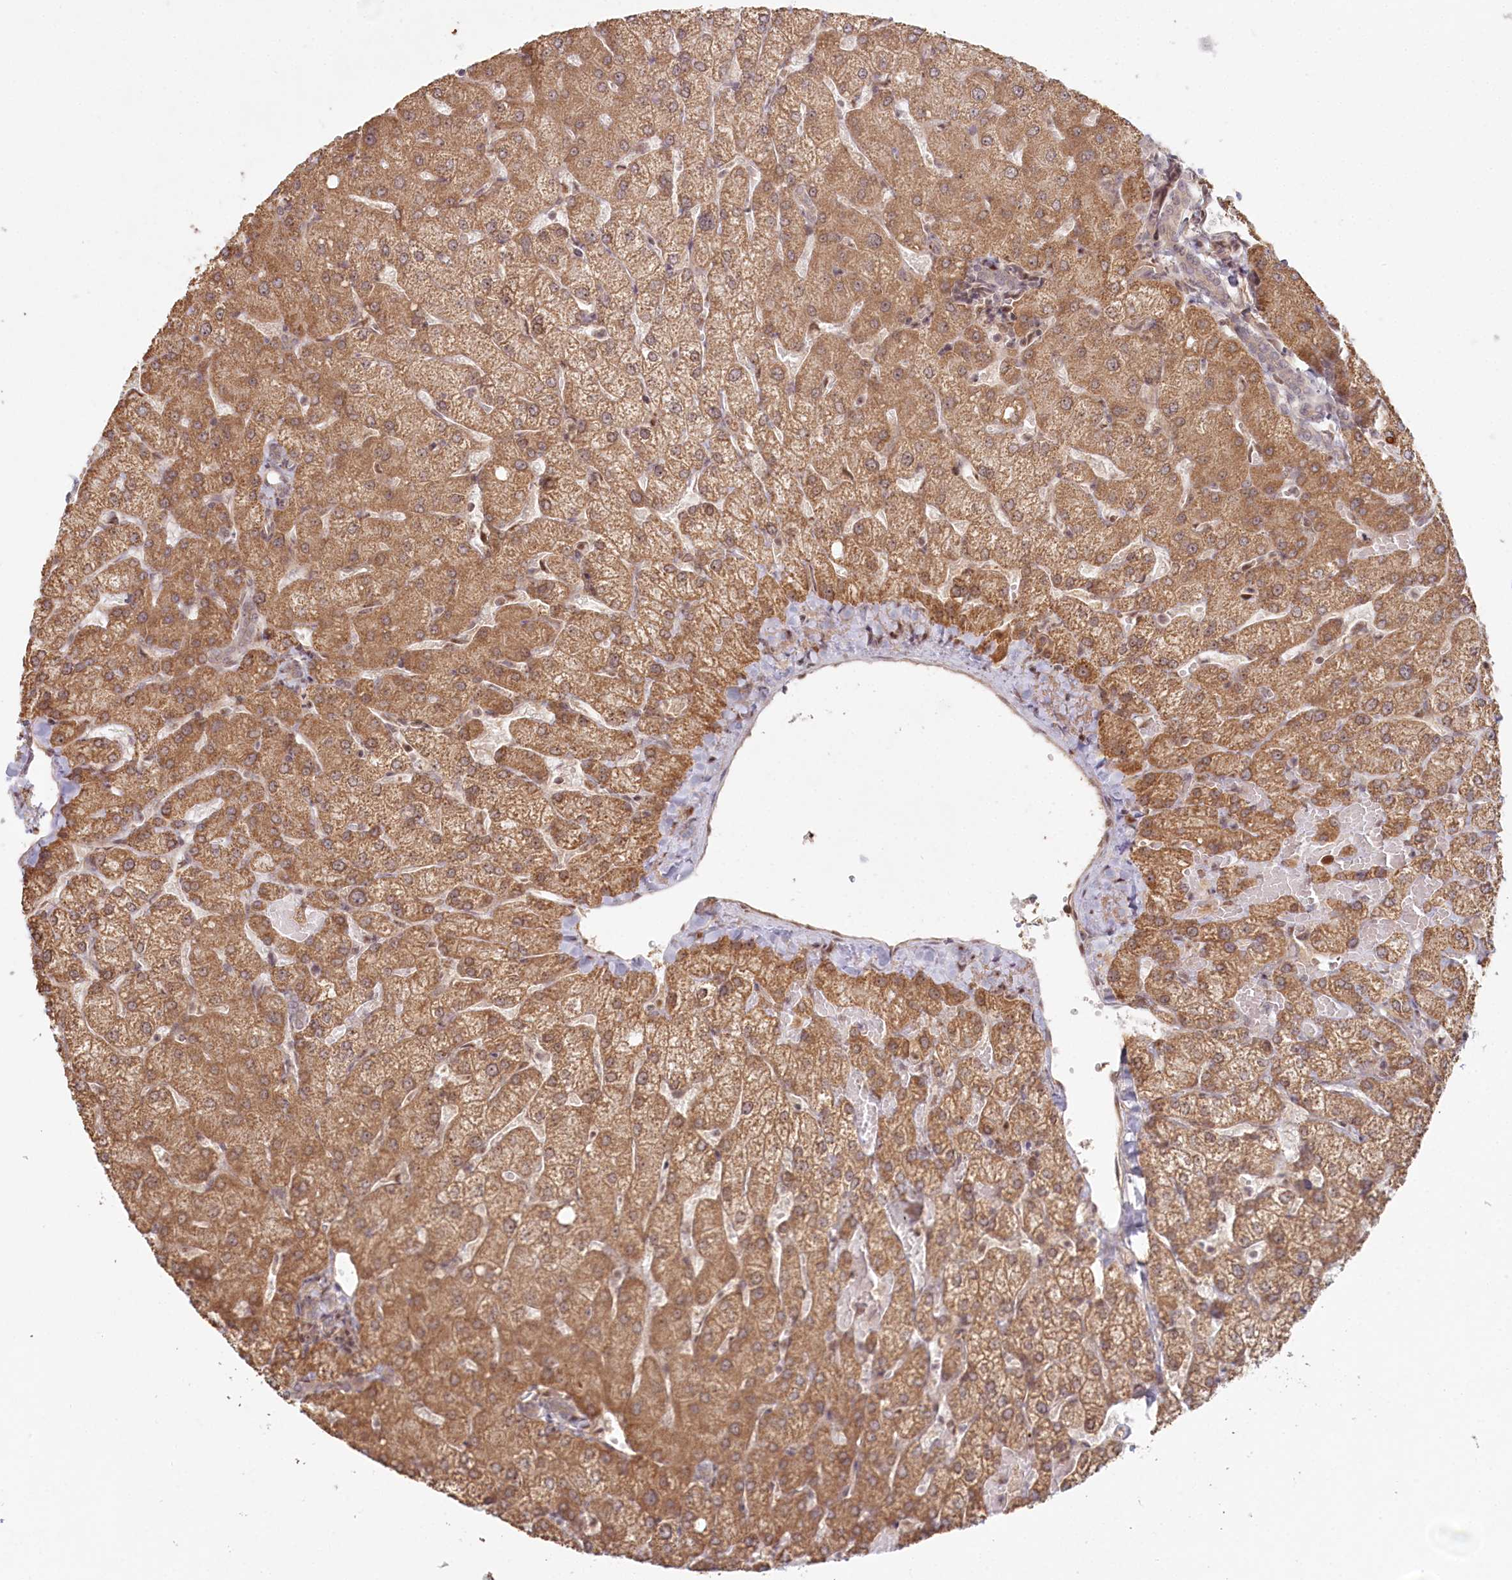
{"staining": {"intensity": "weak", "quantity": "25%-75%", "location": "cytoplasmic/membranous"}, "tissue": "liver", "cell_type": "Cholangiocytes", "image_type": "normal", "snomed": [{"axis": "morphology", "description": "Normal tissue, NOS"}, {"axis": "topography", "description": "Liver"}], "caption": "Brown immunohistochemical staining in normal liver demonstrates weak cytoplasmic/membranous expression in approximately 25%-75% of cholangiocytes. The staining was performed using DAB (3,3'-diaminobenzidine) to visualize the protein expression in brown, while the nuclei were stained in blue with hematoxylin (Magnification: 20x).", "gene": "WAPL", "patient": {"sex": "female", "age": 54}}